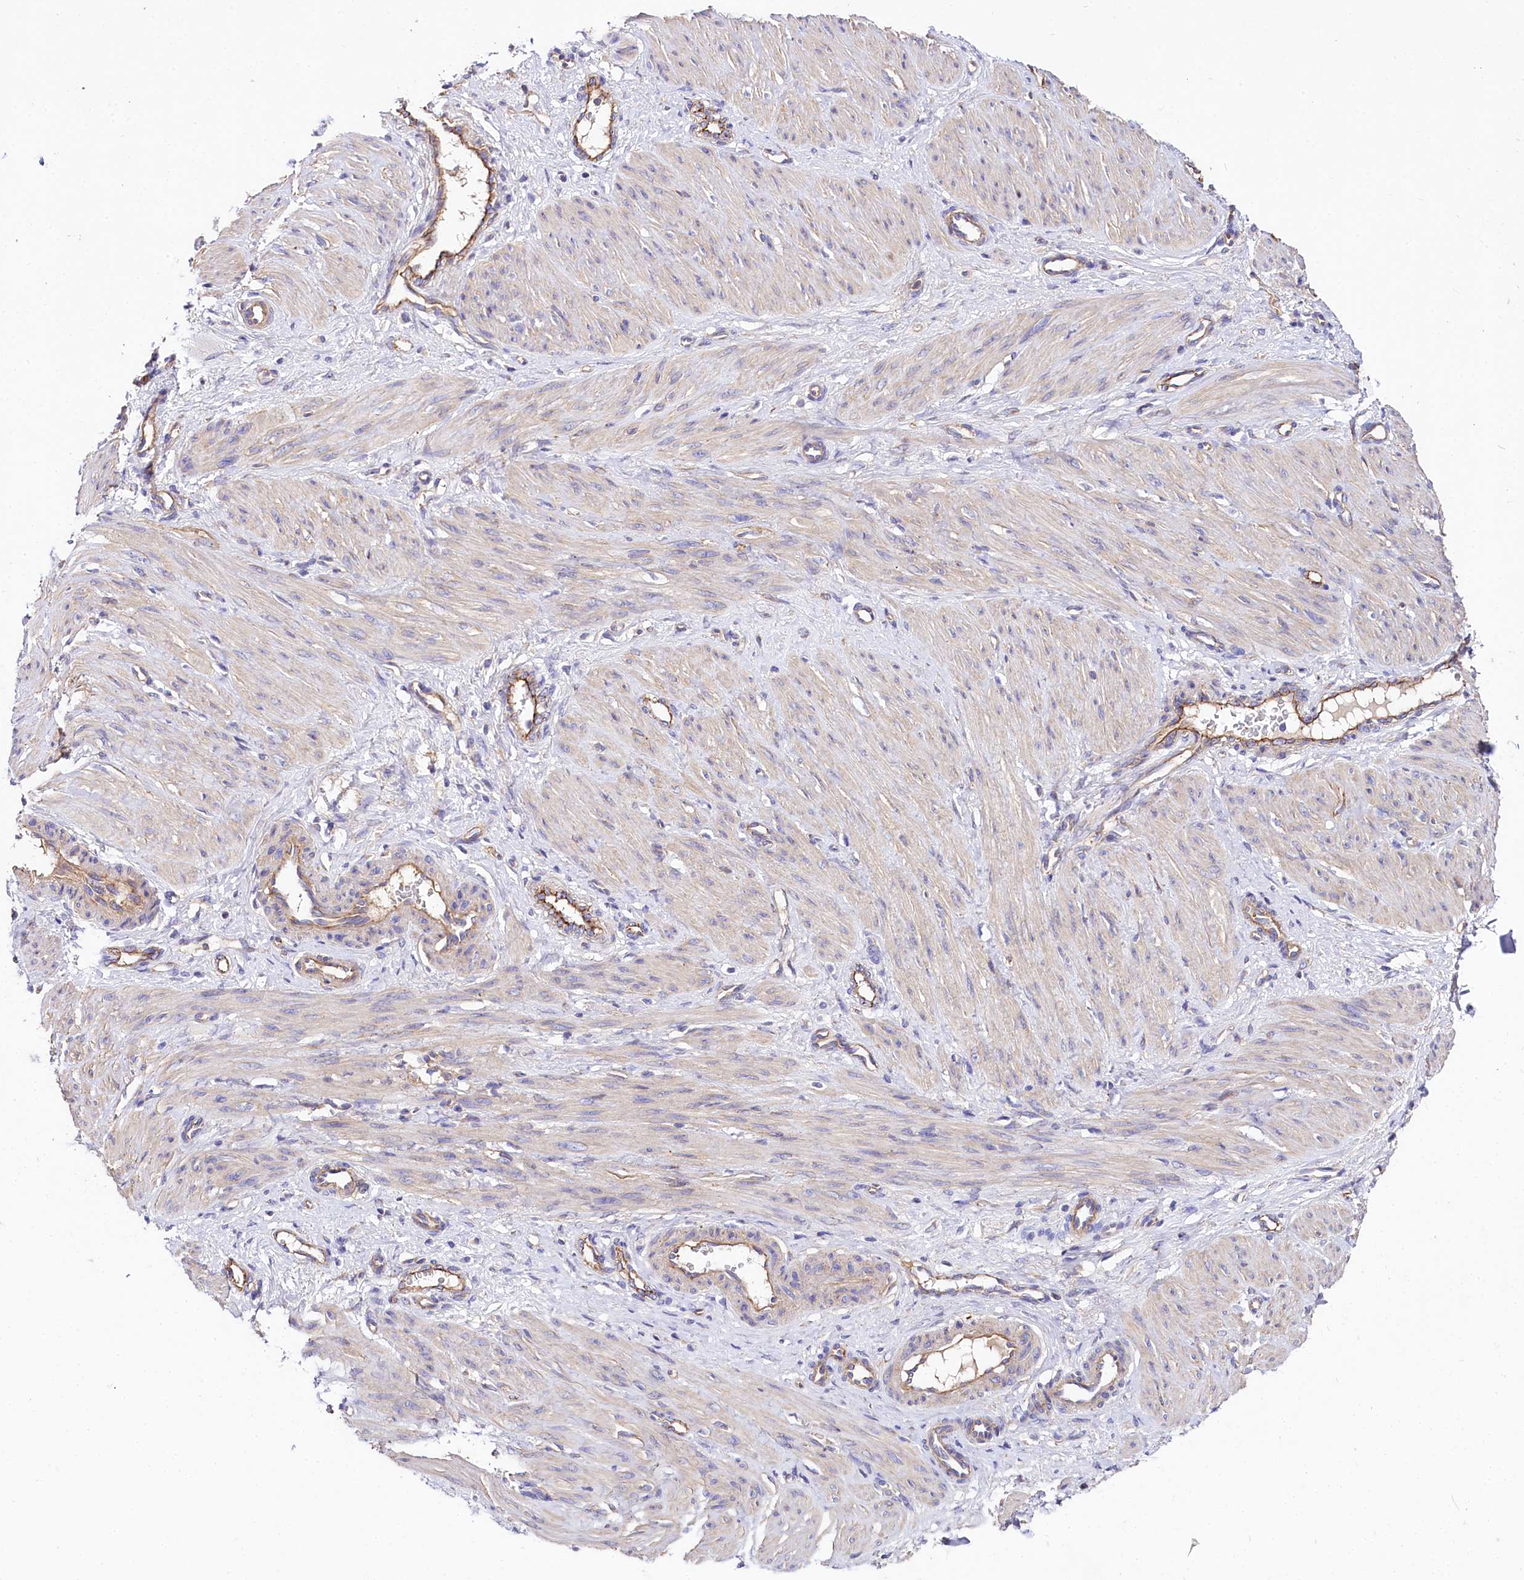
{"staining": {"intensity": "weak", "quantity": "25%-75%", "location": "cytoplasmic/membranous"}, "tissue": "smooth muscle", "cell_type": "Smooth muscle cells", "image_type": "normal", "snomed": [{"axis": "morphology", "description": "Normal tissue, NOS"}, {"axis": "topography", "description": "Endometrium"}], "caption": "Brown immunohistochemical staining in benign human smooth muscle displays weak cytoplasmic/membranous staining in about 25%-75% of smooth muscle cells. (Stains: DAB (3,3'-diaminobenzidine) in brown, nuclei in blue, Microscopy: brightfield microscopy at high magnification).", "gene": "FCHSD2", "patient": {"sex": "female", "age": 33}}